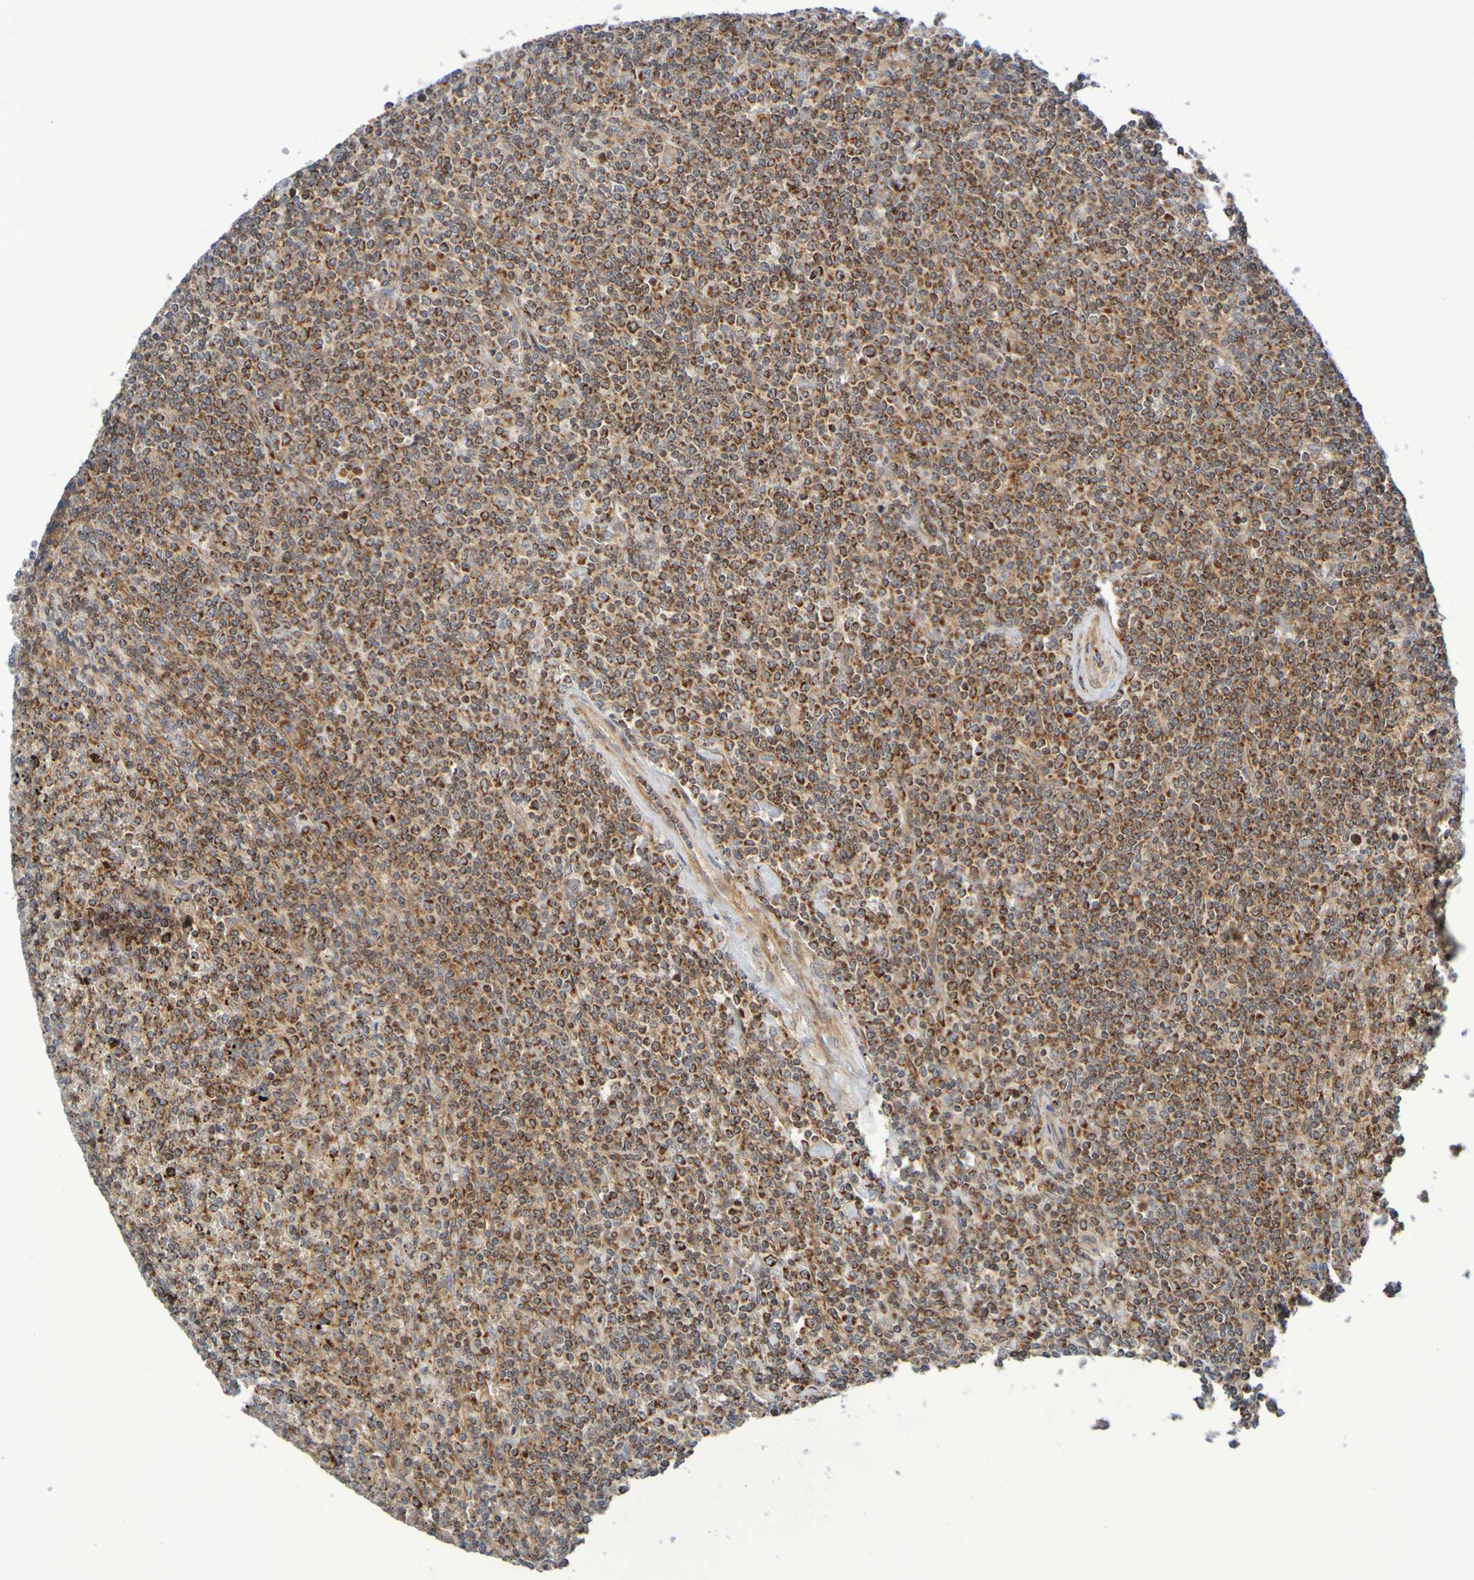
{"staining": {"intensity": "strong", "quantity": ">75%", "location": "cytoplasmic/membranous"}, "tissue": "lymphoma", "cell_type": "Tumor cells", "image_type": "cancer", "snomed": [{"axis": "morphology", "description": "Malignant lymphoma, non-Hodgkin's type, Low grade"}, {"axis": "topography", "description": "Spleen"}], "caption": "Strong cytoplasmic/membranous staining for a protein is appreciated in about >75% of tumor cells of lymphoma using IHC.", "gene": "CCDC51", "patient": {"sex": "female", "age": 19}}